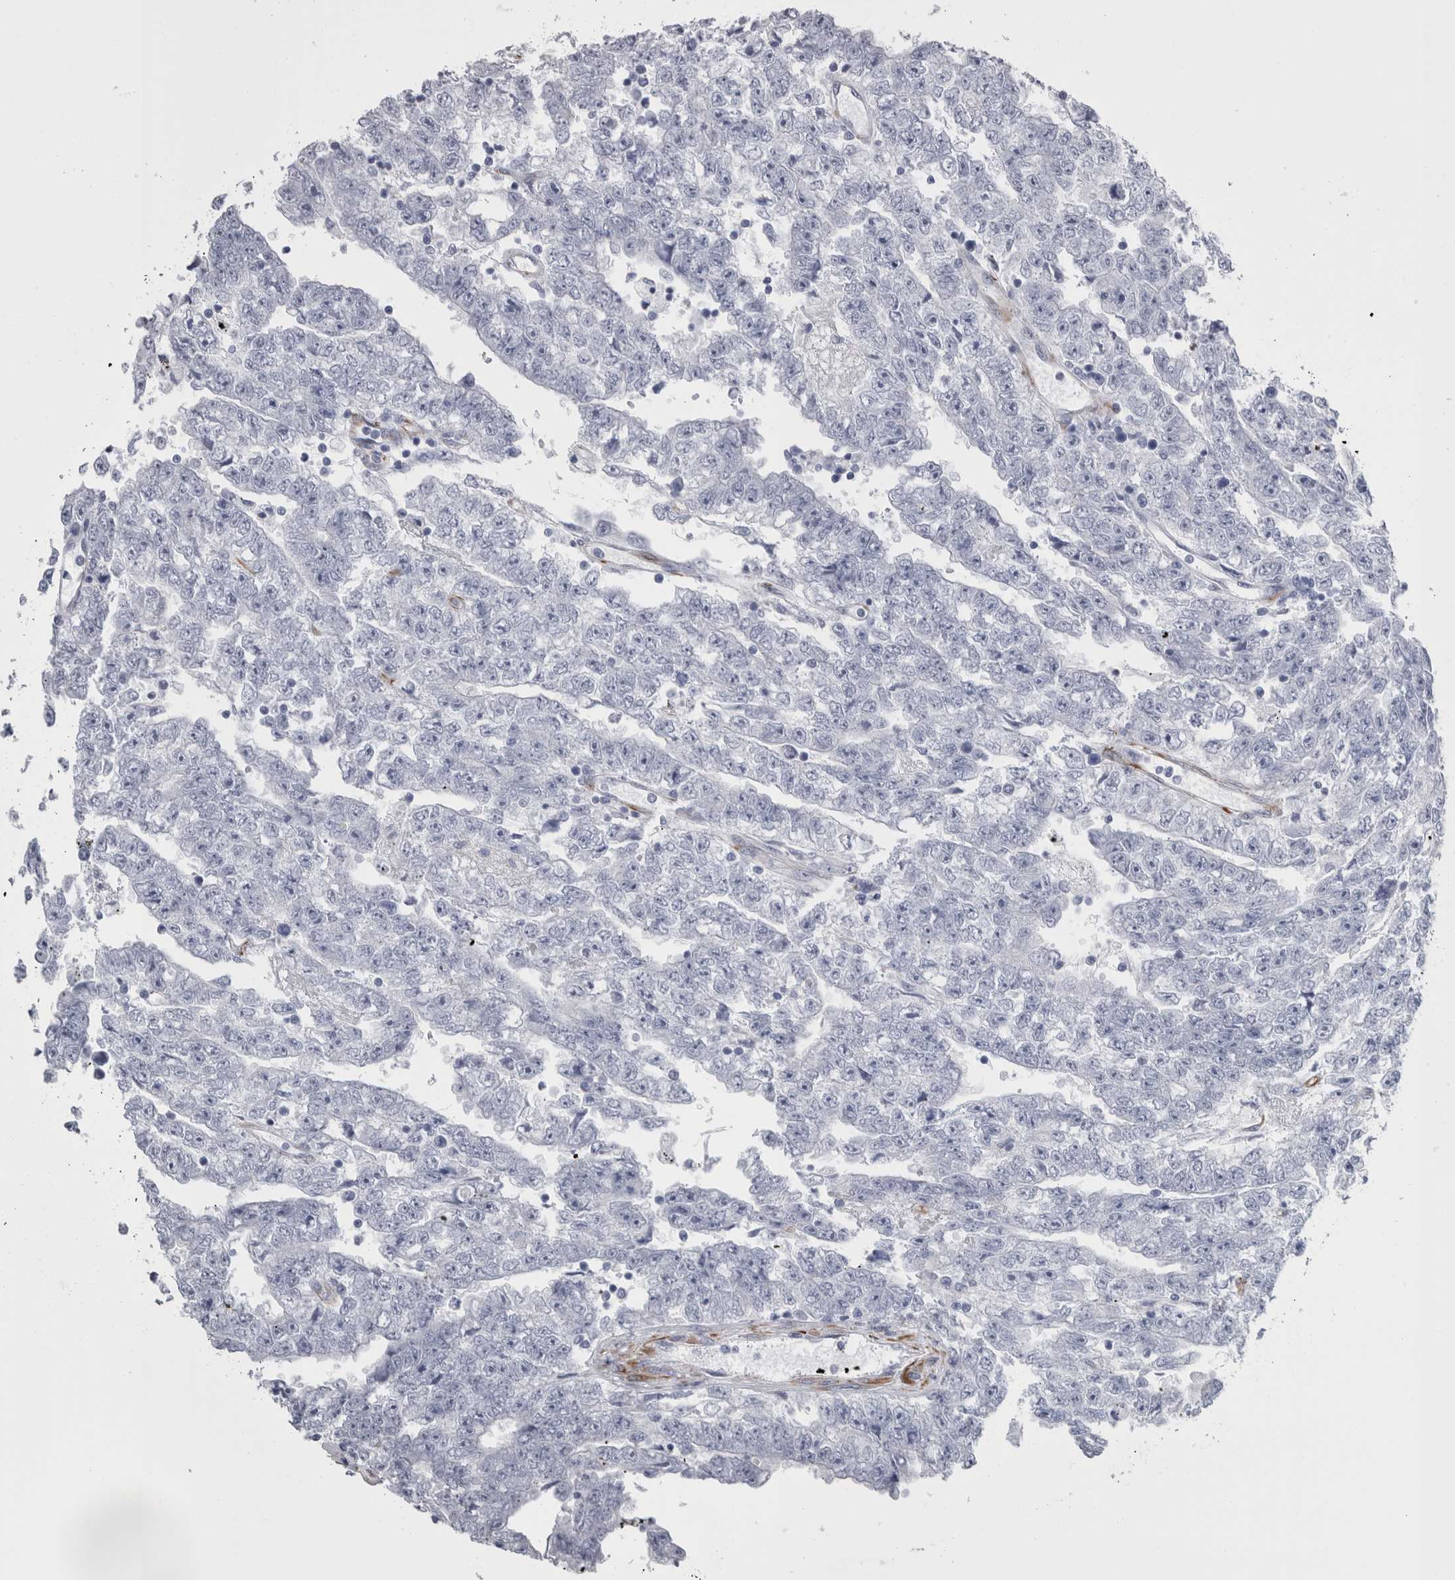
{"staining": {"intensity": "negative", "quantity": "none", "location": "none"}, "tissue": "testis cancer", "cell_type": "Tumor cells", "image_type": "cancer", "snomed": [{"axis": "morphology", "description": "Carcinoma, Embryonal, NOS"}, {"axis": "topography", "description": "Testis"}], "caption": "A high-resolution micrograph shows immunohistochemistry staining of embryonal carcinoma (testis), which exhibits no significant expression in tumor cells.", "gene": "VWDE", "patient": {"sex": "male", "age": 25}}